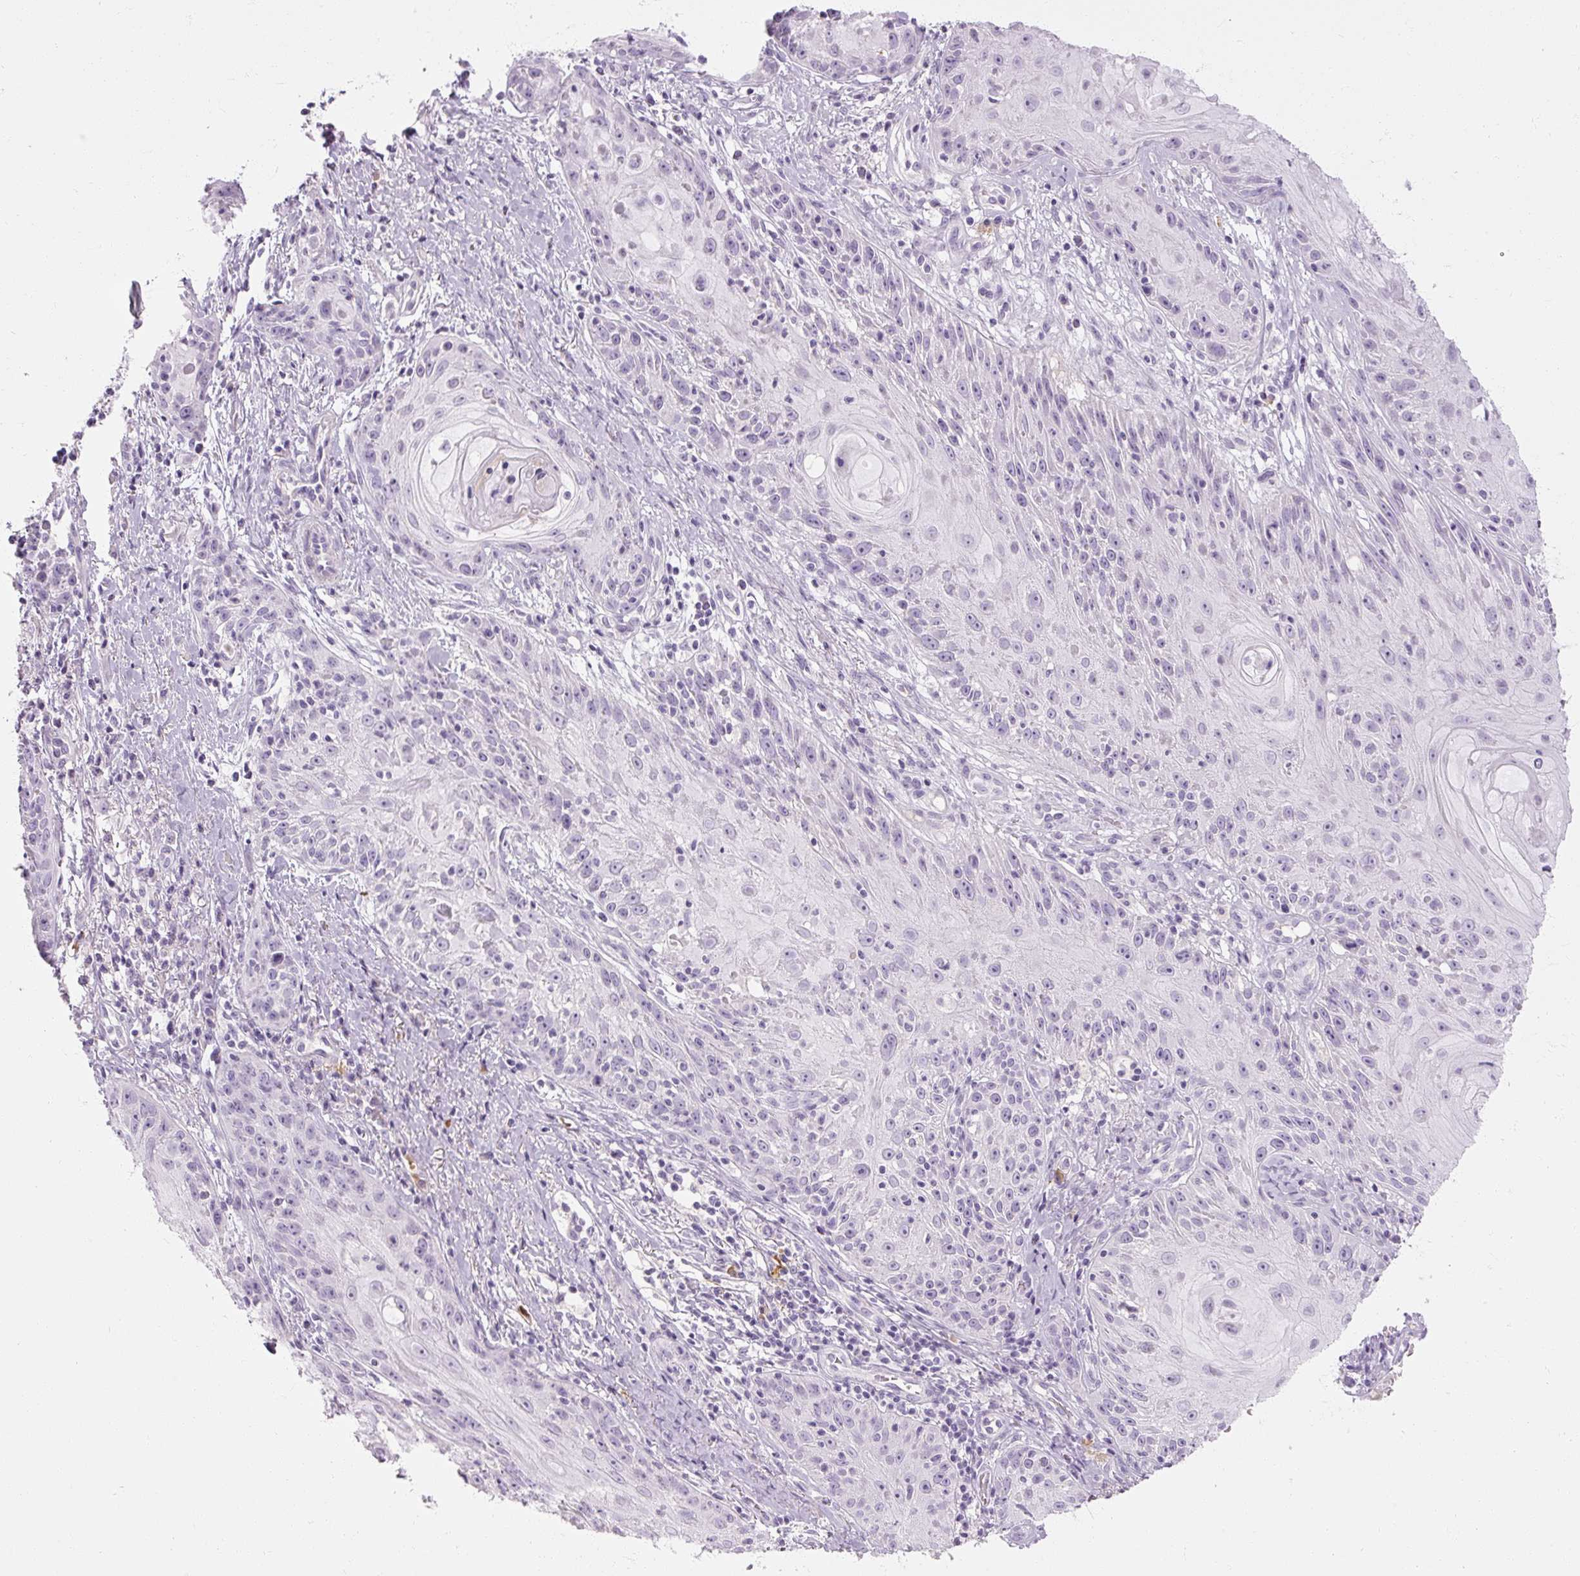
{"staining": {"intensity": "negative", "quantity": "none", "location": "none"}, "tissue": "skin cancer", "cell_type": "Tumor cells", "image_type": "cancer", "snomed": [{"axis": "morphology", "description": "Squamous cell carcinoma, NOS"}, {"axis": "topography", "description": "Skin"}, {"axis": "topography", "description": "Vulva"}], "caption": "Protein analysis of skin cancer (squamous cell carcinoma) displays no significant expression in tumor cells. (DAB (3,3'-diaminobenzidine) immunohistochemistry (IHC) with hematoxylin counter stain).", "gene": "NFE2L3", "patient": {"sex": "female", "age": 76}}